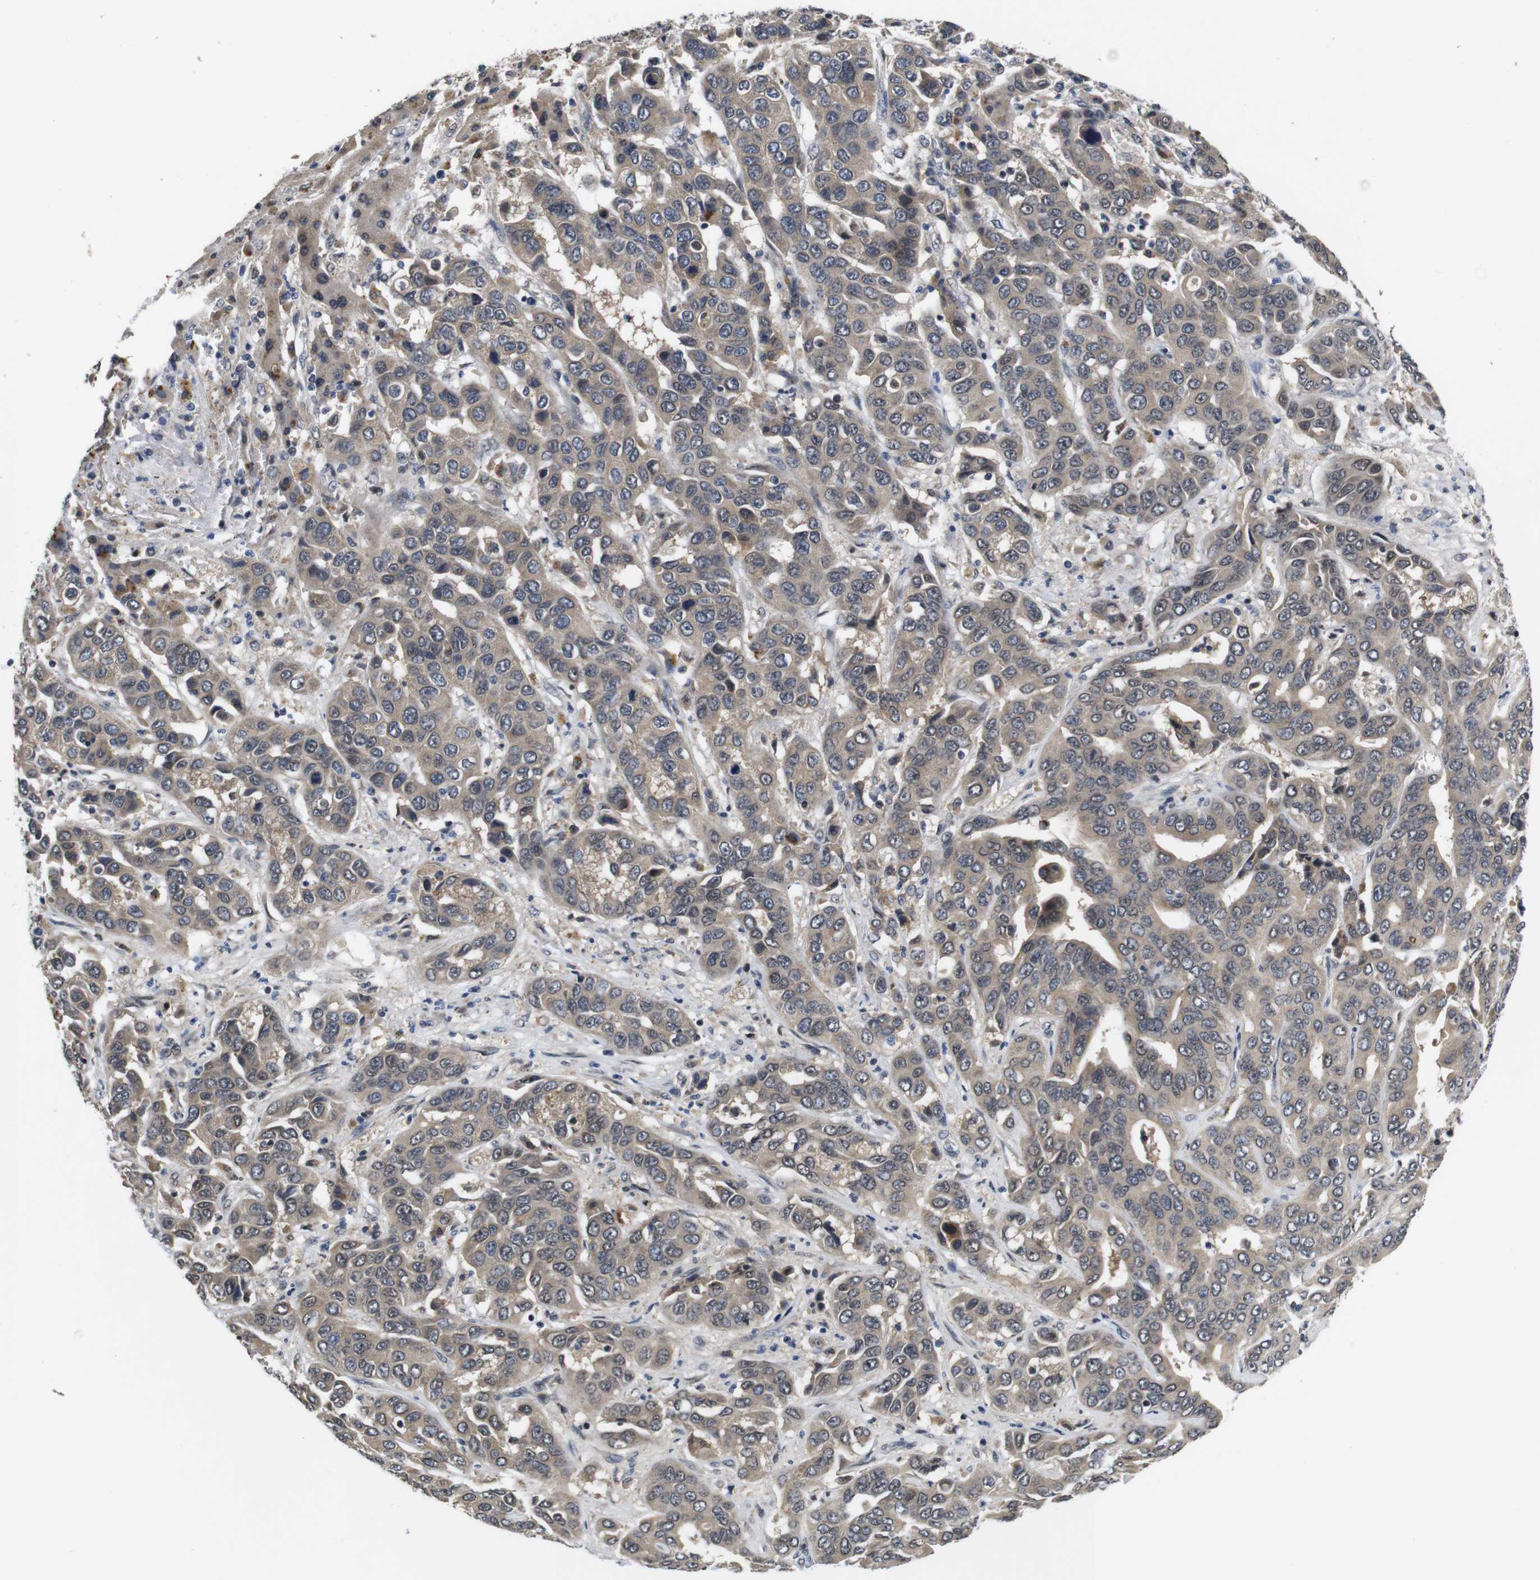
{"staining": {"intensity": "weak", "quantity": ">75%", "location": "cytoplasmic/membranous"}, "tissue": "liver cancer", "cell_type": "Tumor cells", "image_type": "cancer", "snomed": [{"axis": "morphology", "description": "Cholangiocarcinoma"}, {"axis": "topography", "description": "Liver"}], "caption": "Weak cytoplasmic/membranous staining is present in approximately >75% of tumor cells in liver cholangiocarcinoma. (Brightfield microscopy of DAB IHC at high magnification).", "gene": "ZBTB46", "patient": {"sex": "female", "age": 52}}